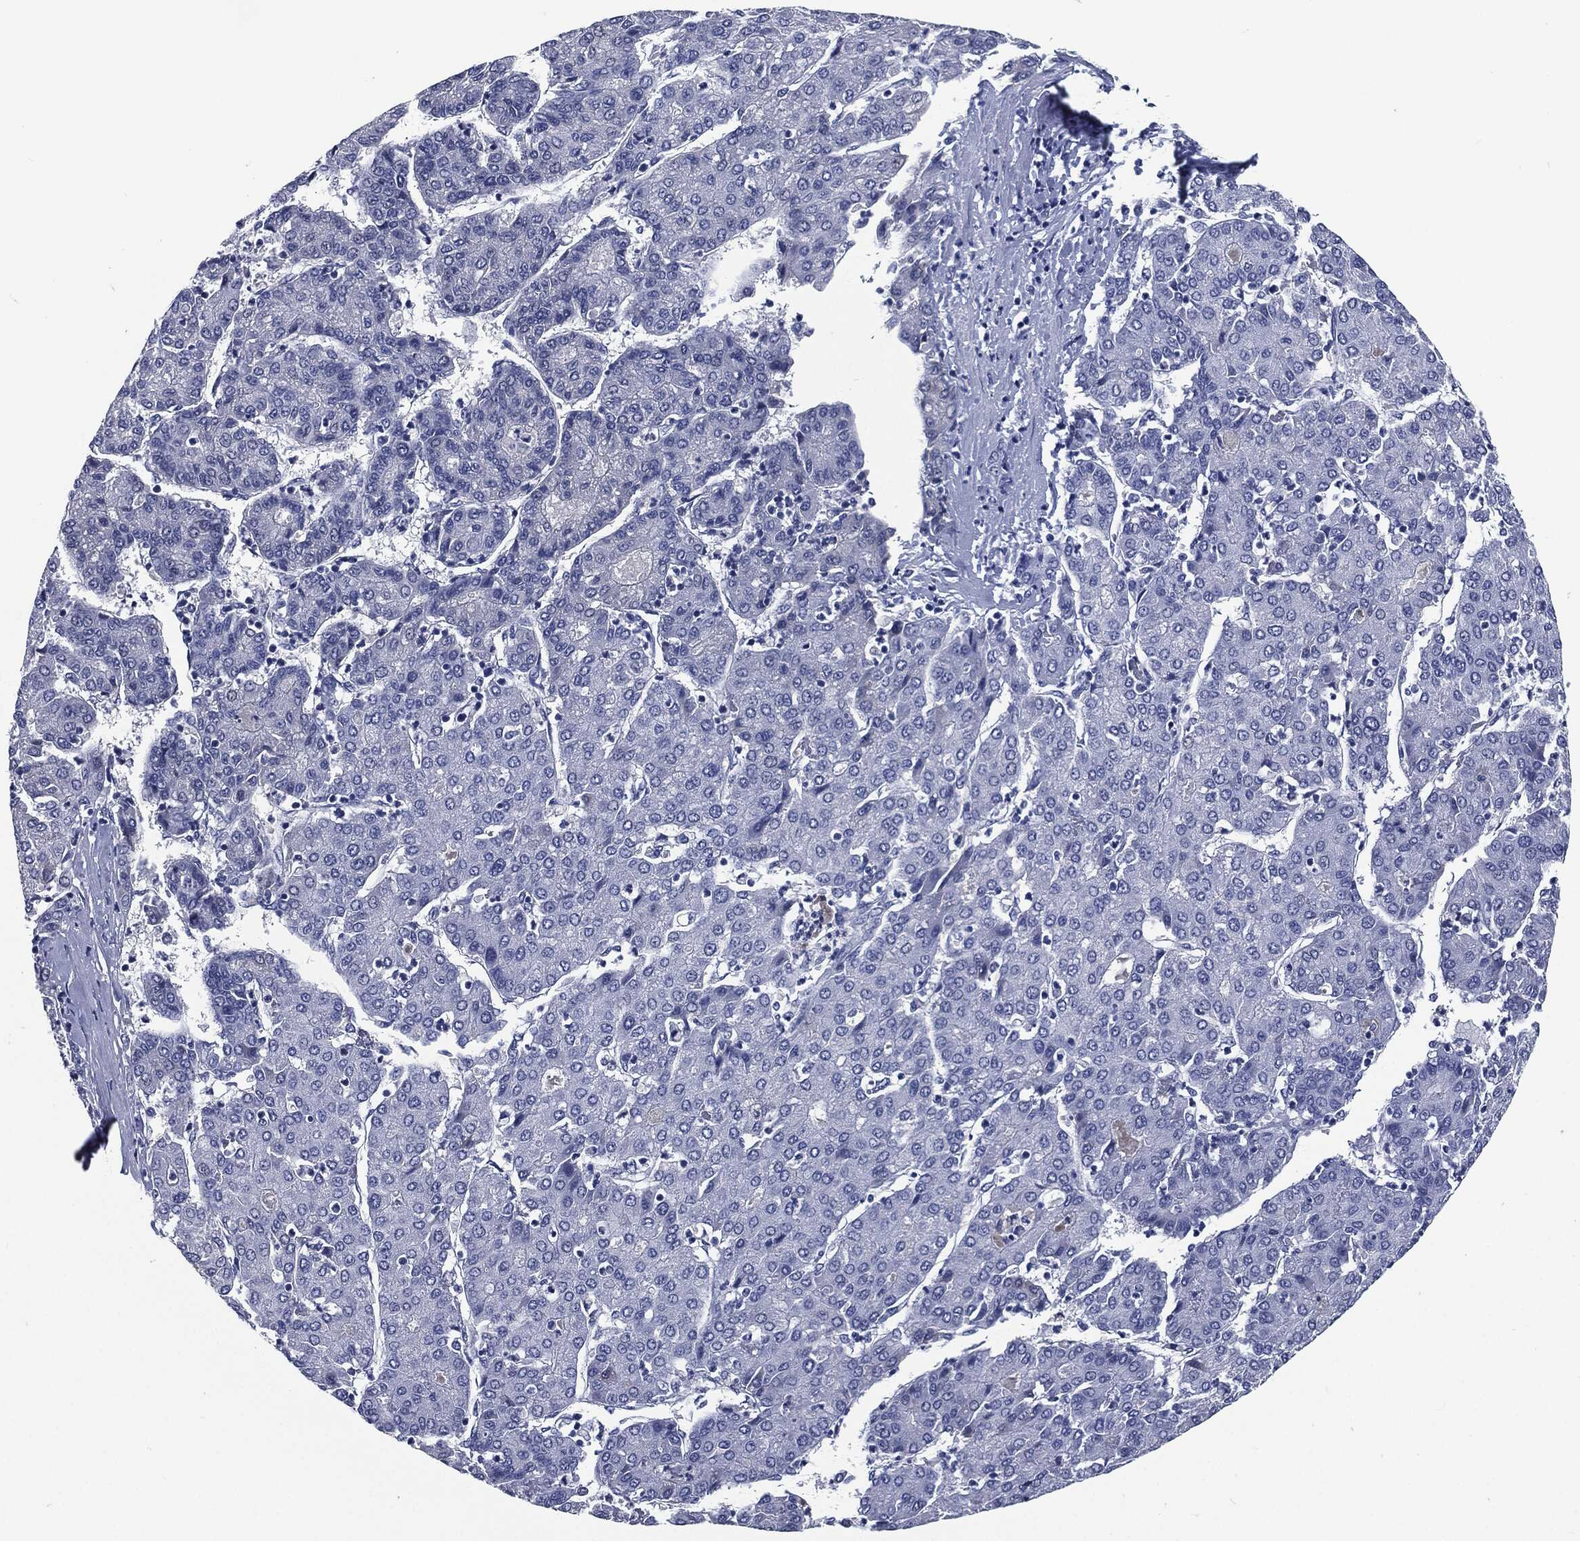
{"staining": {"intensity": "negative", "quantity": "none", "location": "none"}, "tissue": "liver cancer", "cell_type": "Tumor cells", "image_type": "cancer", "snomed": [{"axis": "morphology", "description": "Carcinoma, Hepatocellular, NOS"}, {"axis": "topography", "description": "Liver"}], "caption": "DAB immunohistochemical staining of liver cancer shows no significant positivity in tumor cells. (DAB immunohistochemistry visualized using brightfield microscopy, high magnification).", "gene": "SIGLEC7", "patient": {"sex": "male", "age": 65}}